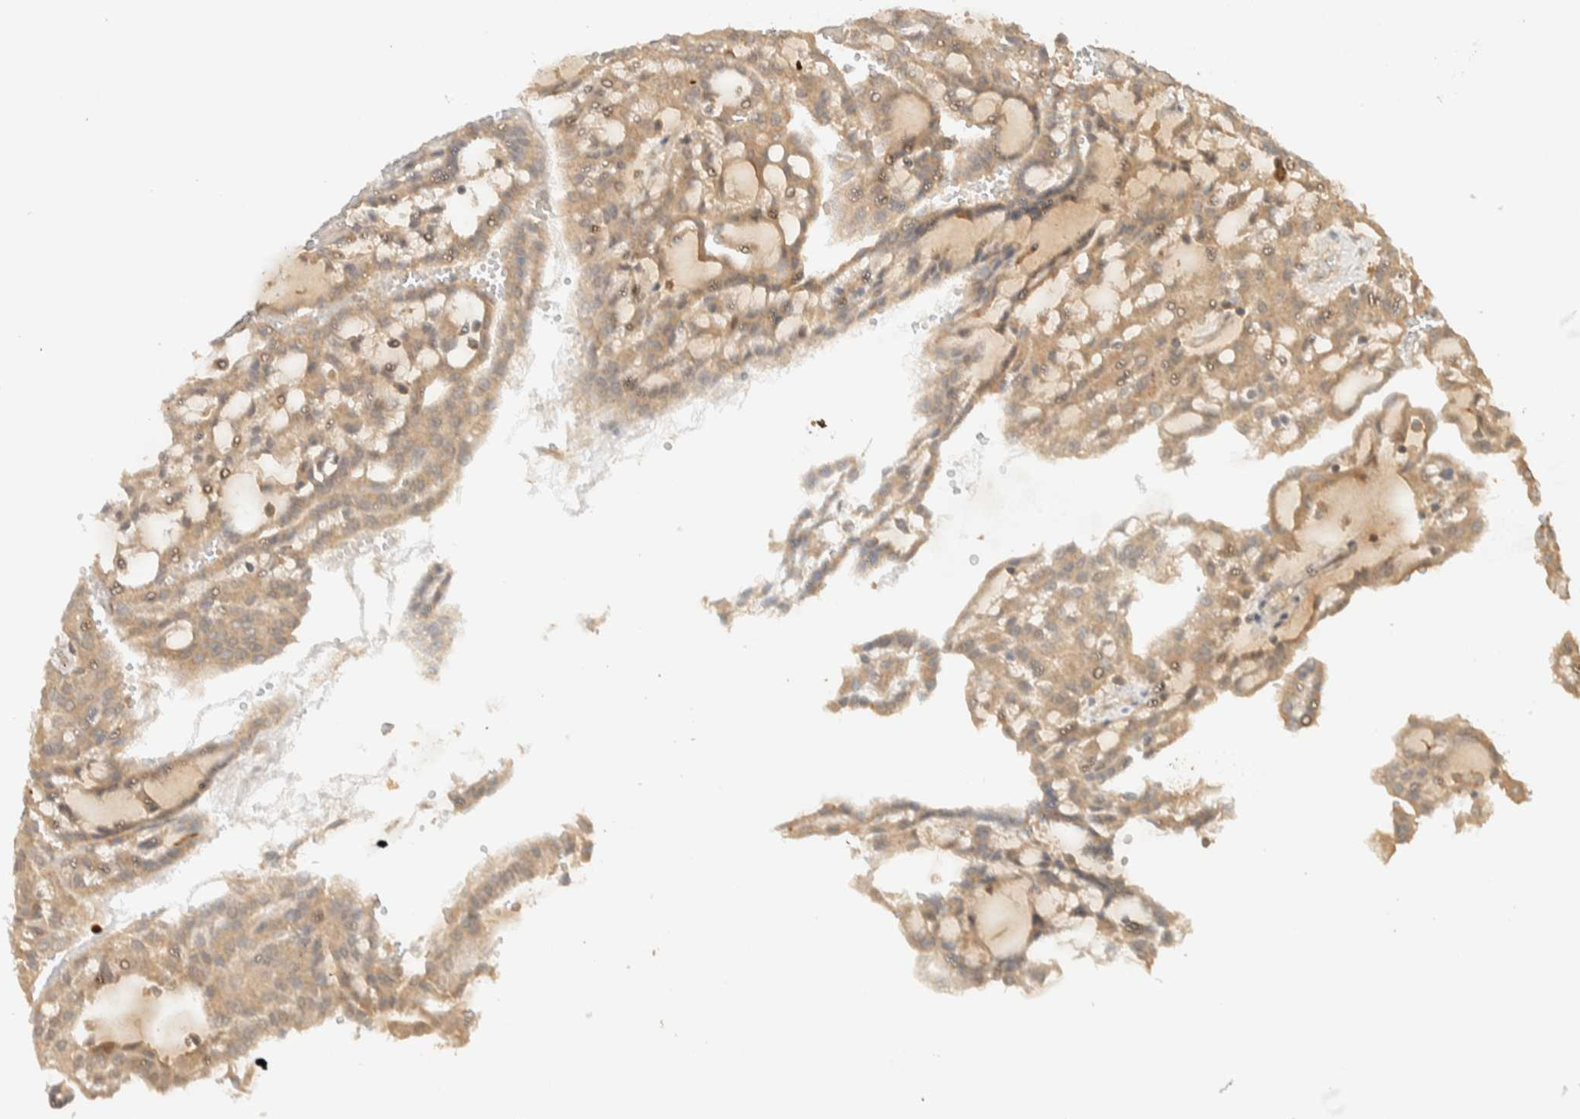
{"staining": {"intensity": "weak", "quantity": ">75%", "location": "cytoplasmic/membranous"}, "tissue": "renal cancer", "cell_type": "Tumor cells", "image_type": "cancer", "snomed": [{"axis": "morphology", "description": "Adenocarcinoma, NOS"}, {"axis": "topography", "description": "Kidney"}], "caption": "Renal cancer (adenocarcinoma) stained with a protein marker shows weak staining in tumor cells.", "gene": "ZBTB34", "patient": {"sex": "male", "age": 63}}